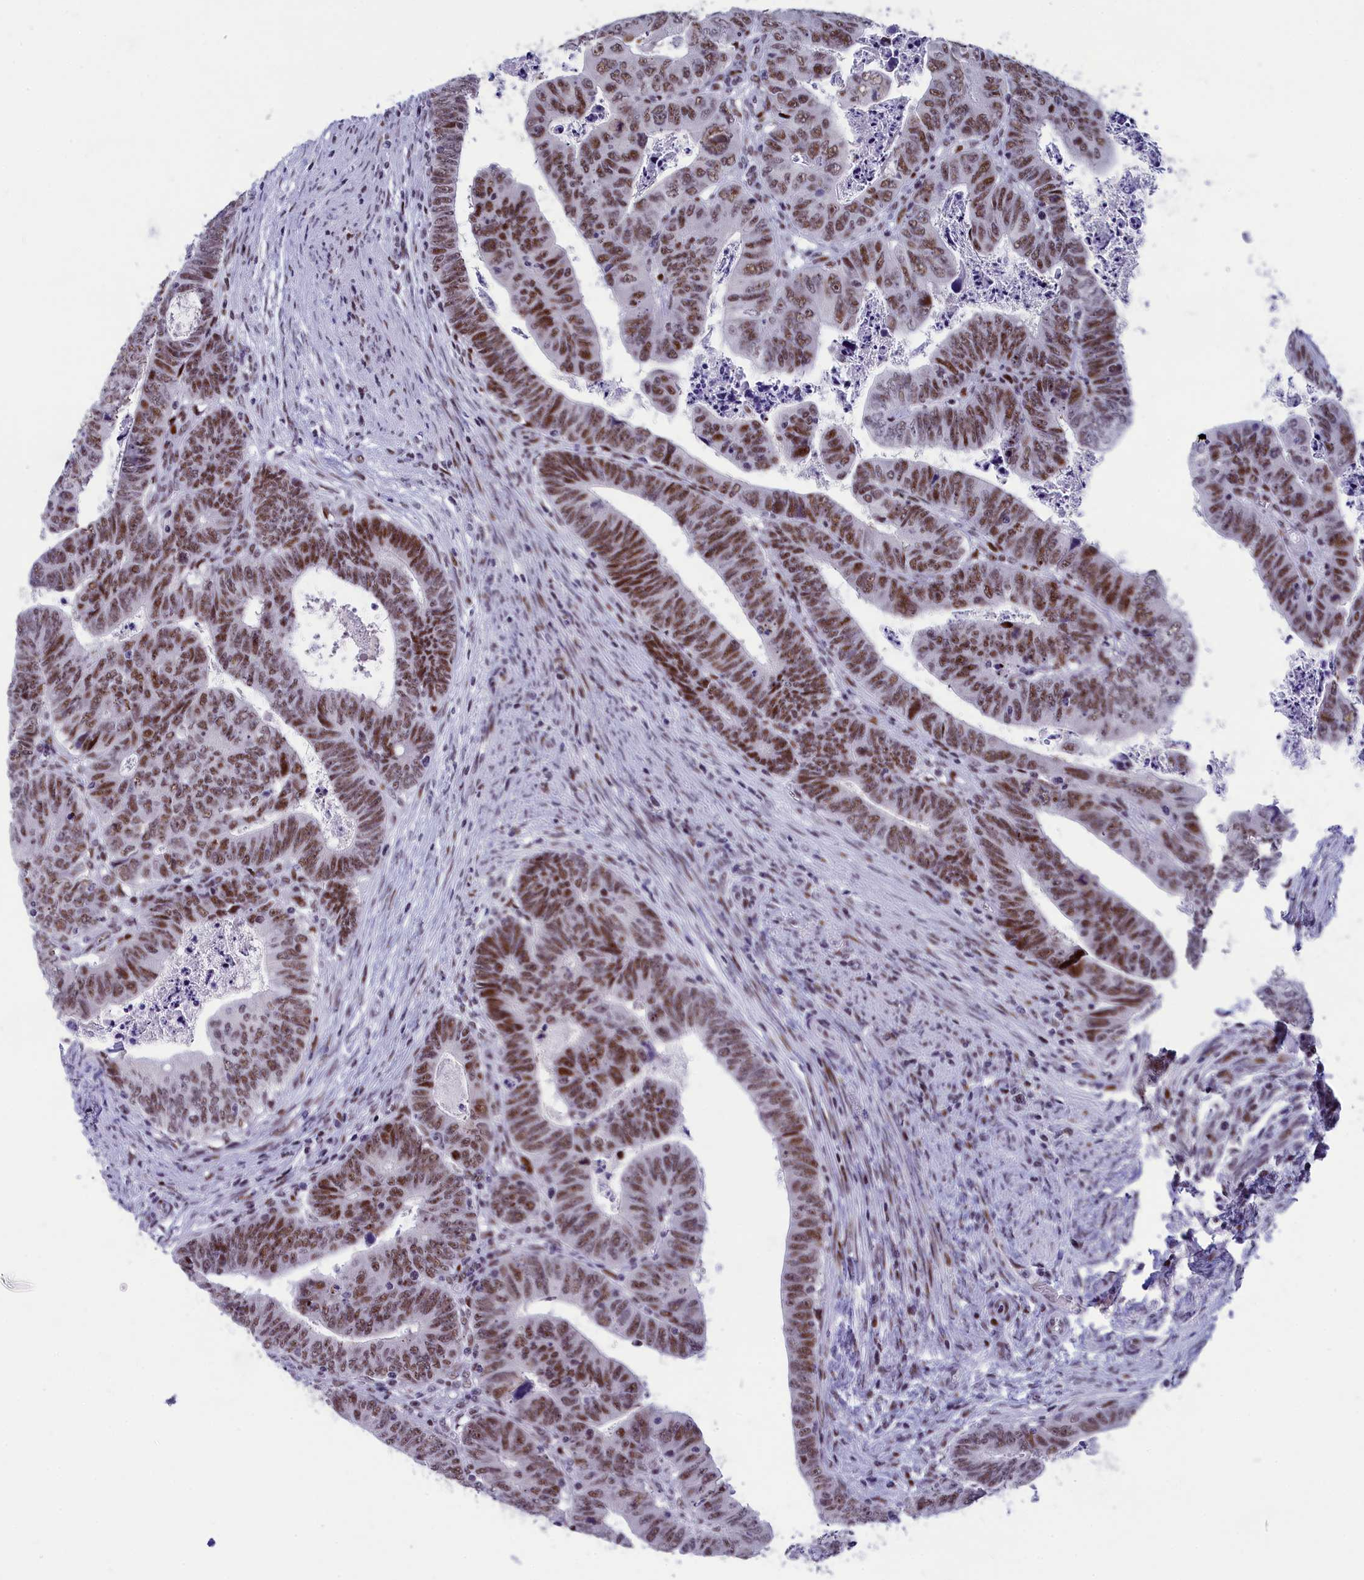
{"staining": {"intensity": "moderate", "quantity": ">75%", "location": "nuclear"}, "tissue": "colorectal cancer", "cell_type": "Tumor cells", "image_type": "cancer", "snomed": [{"axis": "morphology", "description": "Normal tissue, NOS"}, {"axis": "morphology", "description": "Adenocarcinoma, NOS"}, {"axis": "topography", "description": "Rectum"}], "caption": "Immunohistochemistry (IHC) of colorectal adenocarcinoma demonstrates medium levels of moderate nuclear positivity in approximately >75% of tumor cells. Ihc stains the protein of interest in brown and the nuclei are stained blue.", "gene": "NSA2", "patient": {"sex": "female", "age": 65}}